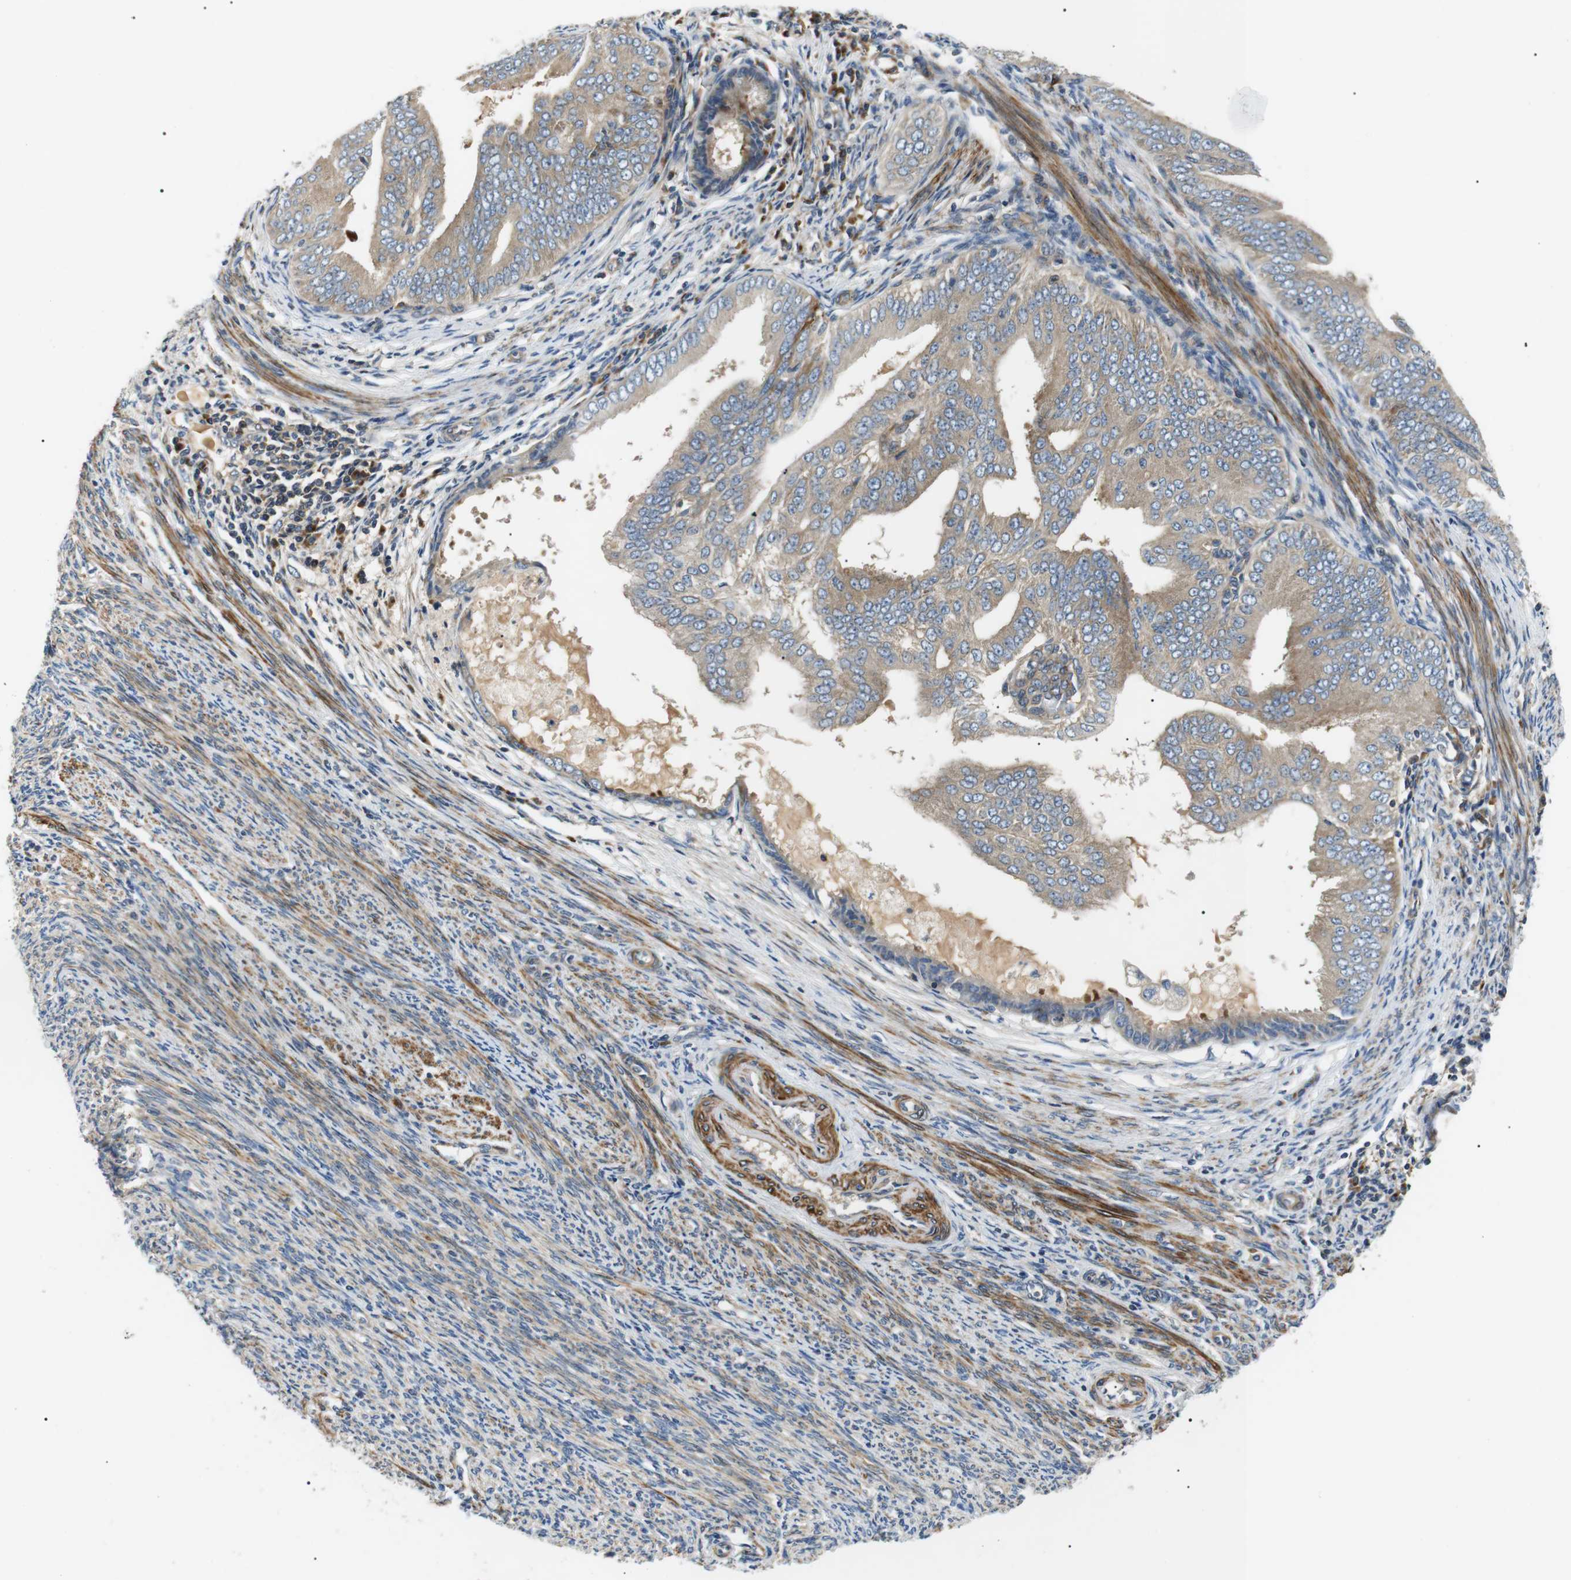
{"staining": {"intensity": "weak", "quantity": ">75%", "location": "cytoplasmic/membranous"}, "tissue": "endometrial cancer", "cell_type": "Tumor cells", "image_type": "cancer", "snomed": [{"axis": "morphology", "description": "Adenocarcinoma, NOS"}, {"axis": "topography", "description": "Endometrium"}], "caption": "There is low levels of weak cytoplasmic/membranous expression in tumor cells of endometrial adenocarcinoma, as demonstrated by immunohistochemical staining (brown color).", "gene": "DIPK1A", "patient": {"sex": "female", "age": 58}}